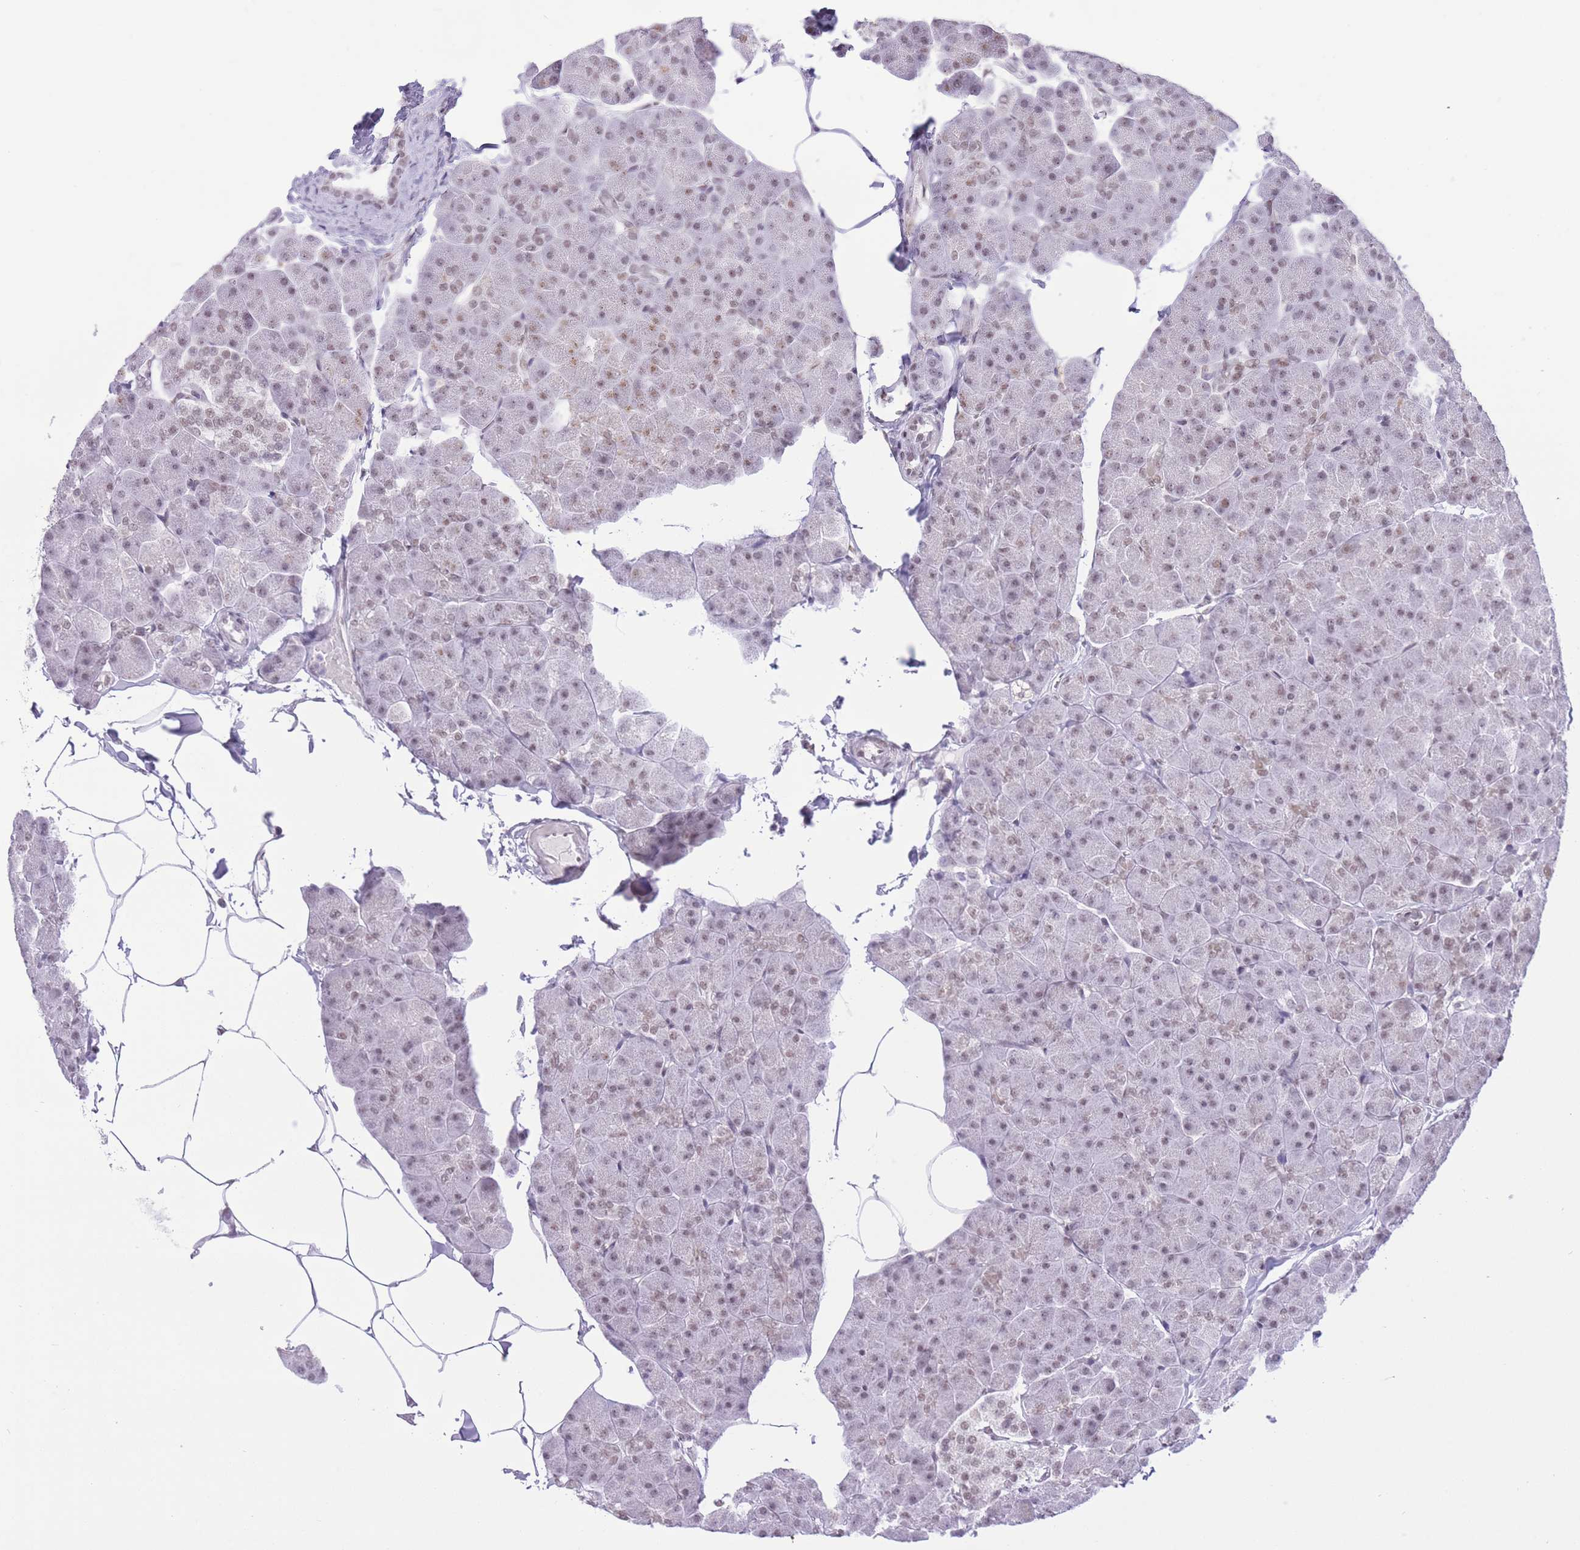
{"staining": {"intensity": "moderate", "quantity": ">75%", "location": "nuclear"}, "tissue": "pancreas", "cell_type": "Exocrine glandular cells", "image_type": "normal", "snomed": [{"axis": "morphology", "description": "Normal tissue, NOS"}, {"axis": "topography", "description": "Pancreas"}], "caption": "Protein expression analysis of benign pancreas shows moderate nuclear staining in about >75% of exocrine glandular cells.", "gene": "ZBED5", "patient": {"sex": "male", "age": 35}}